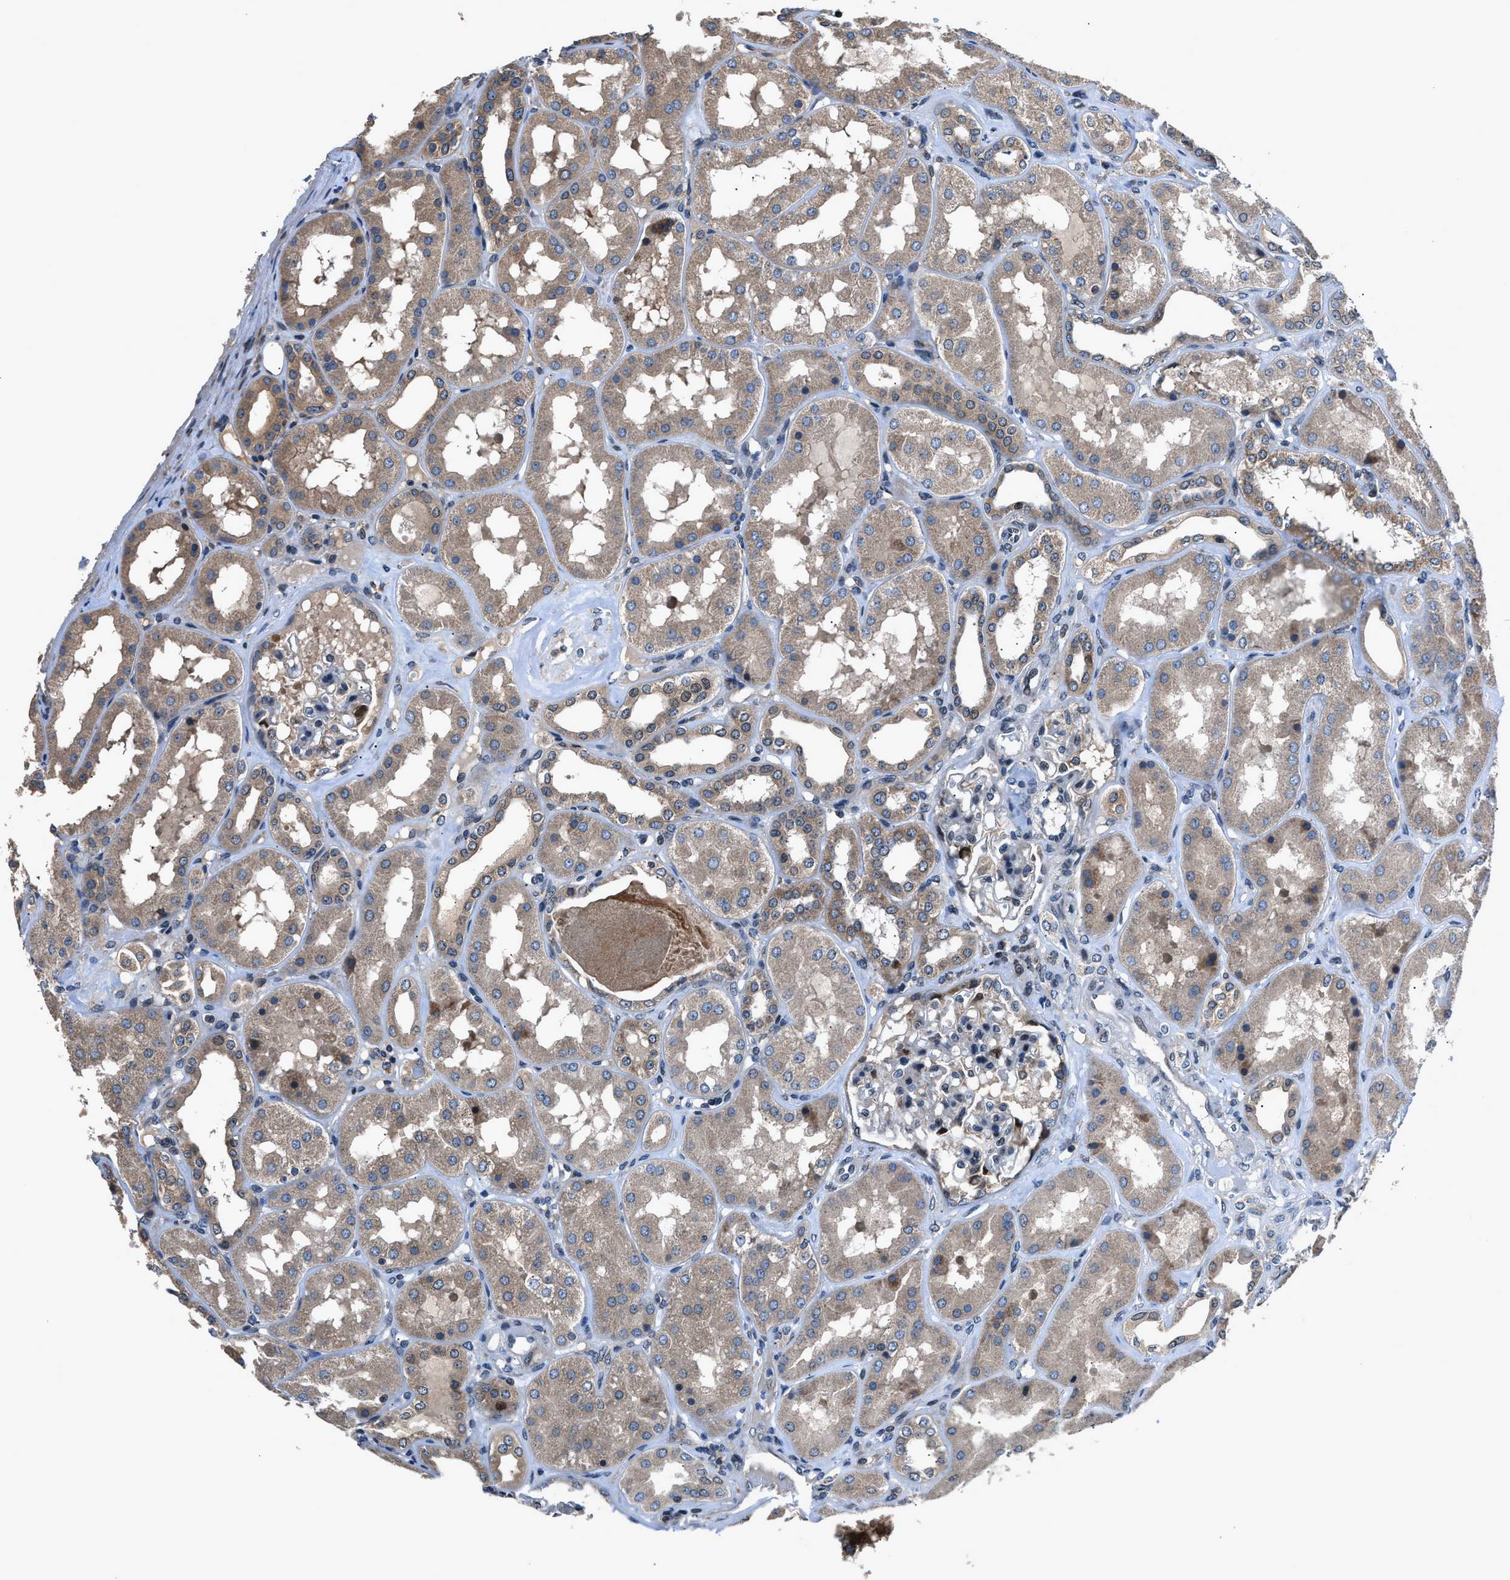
{"staining": {"intensity": "weak", "quantity": "25%-75%", "location": "cytoplasmic/membranous"}, "tissue": "kidney", "cell_type": "Cells in glomeruli", "image_type": "normal", "snomed": [{"axis": "morphology", "description": "Normal tissue, NOS"}, {"axis": "topography", "description": "Kidney"}], "caption": "A high-resolution image shows immunohistochemistry (IHC) staining of normal kidney, which shows weak cytoplasmic/membranous staining in about 25%-75% of cells in glomeruli.", "gene": "TNRC18", "patient": {"sex": "female", "age": 56}}